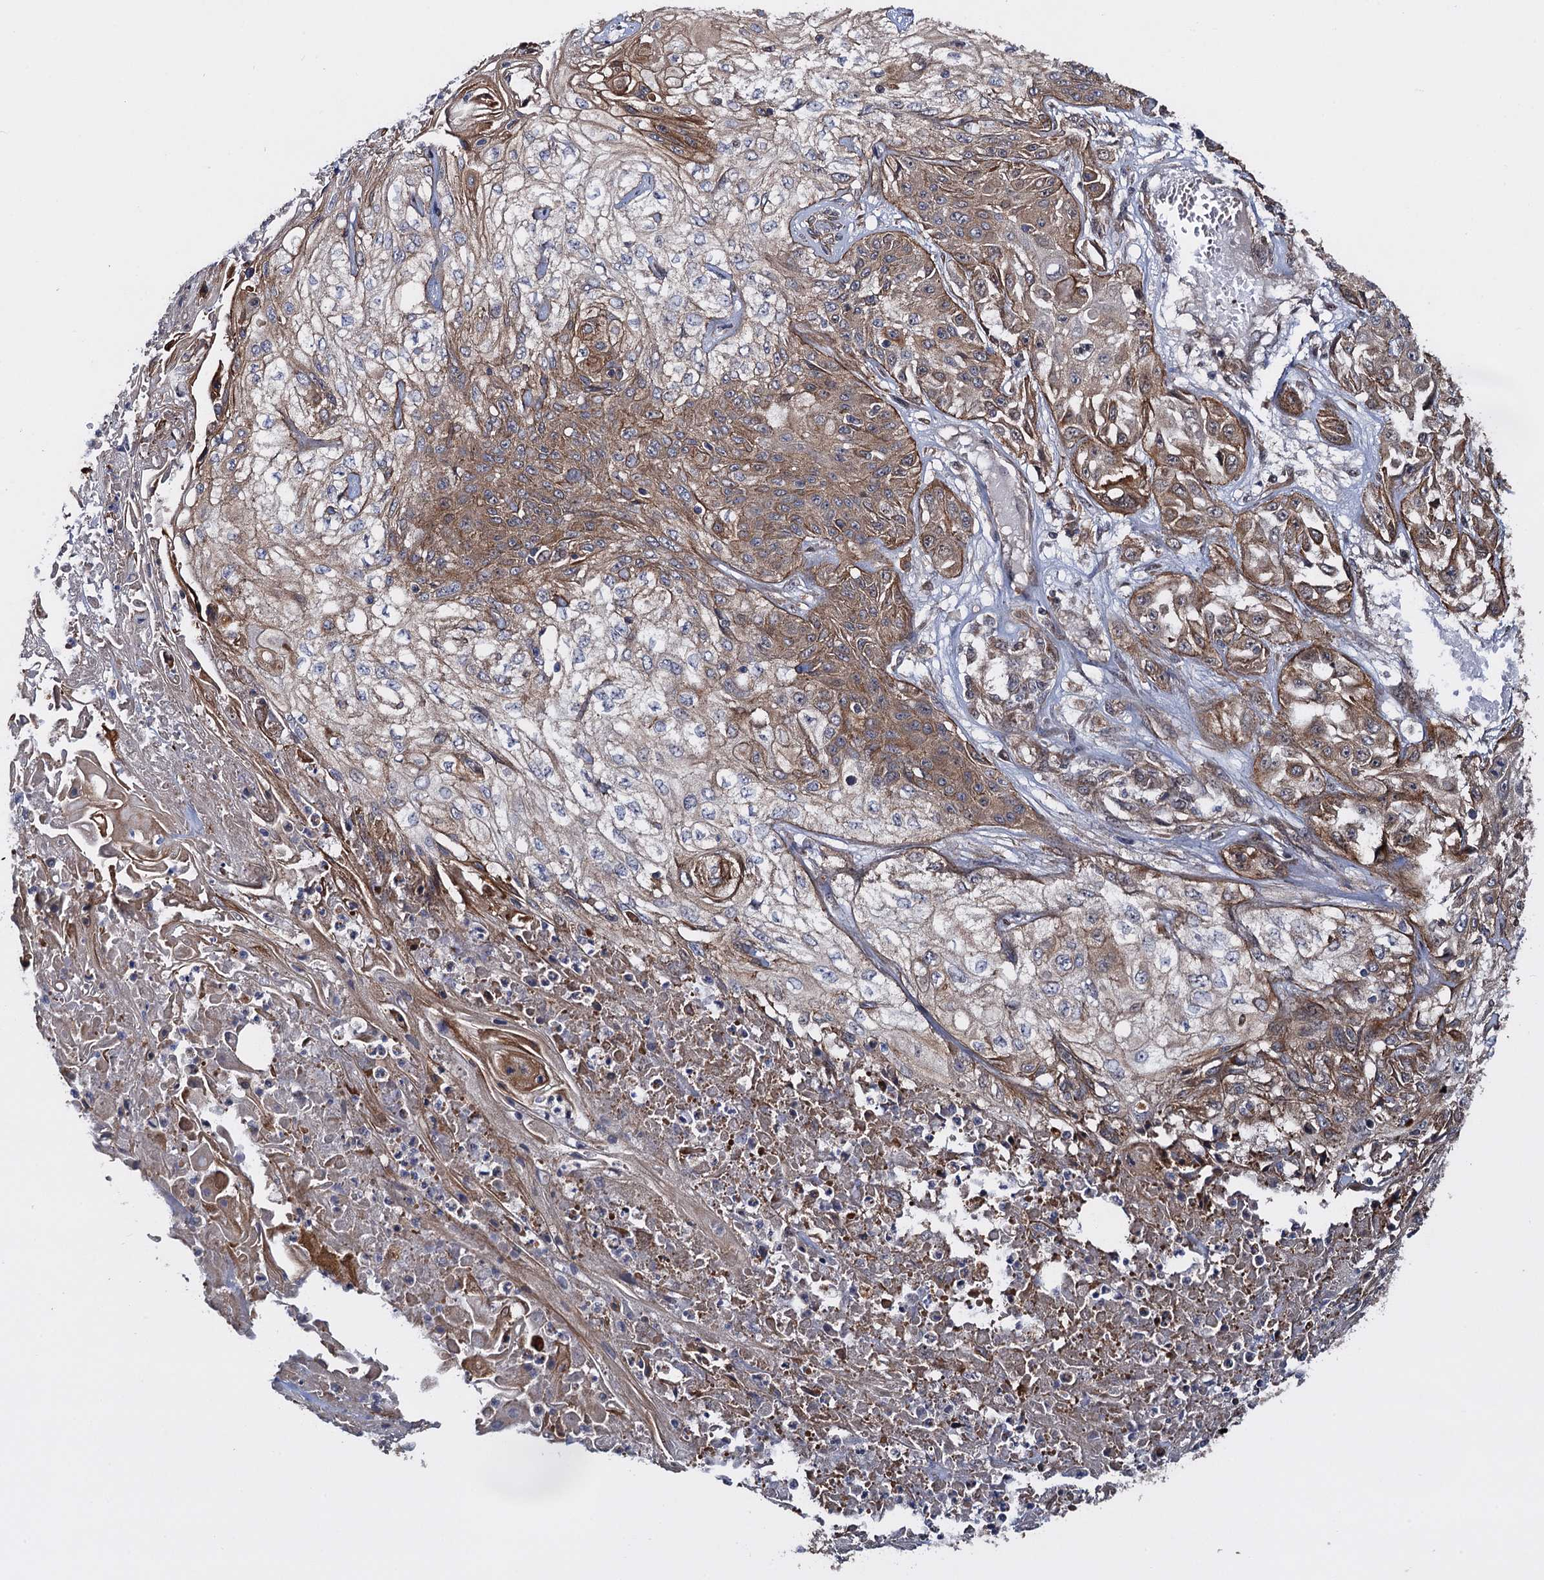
{"staining": {"intensity": "moderate", "quantity": "25%-75%", "location": "cytoplasmic/membranous"}, "tissue": "skin cancer", "cell_type": "Tumor cells", "image_type": "cancer", "snomed": [{"axis": "morphology", "description": "Squamous cell carcinoma, NOS"}, {"axis": "morphology", "description": "Squamous cell carcinoma, metastatic, NOS"}, {"axis": "topography", "description": "Skin"}, {"axis": "topography", "description": "Lymph node"}], "caption": "Immunohistochemistry (IHC) image of neoplastic tissue: human metastatic squamous cell carcinoma (skin) stained using IHC exhibits medium levels of moderate protein expression localized specifically in the cytoplasmic/membranous of tumor cells, appearing as a cytoplasmic/membranous brown color.", "gene": "HAUS1", "patient": {"sex": "male", "age": 75}}